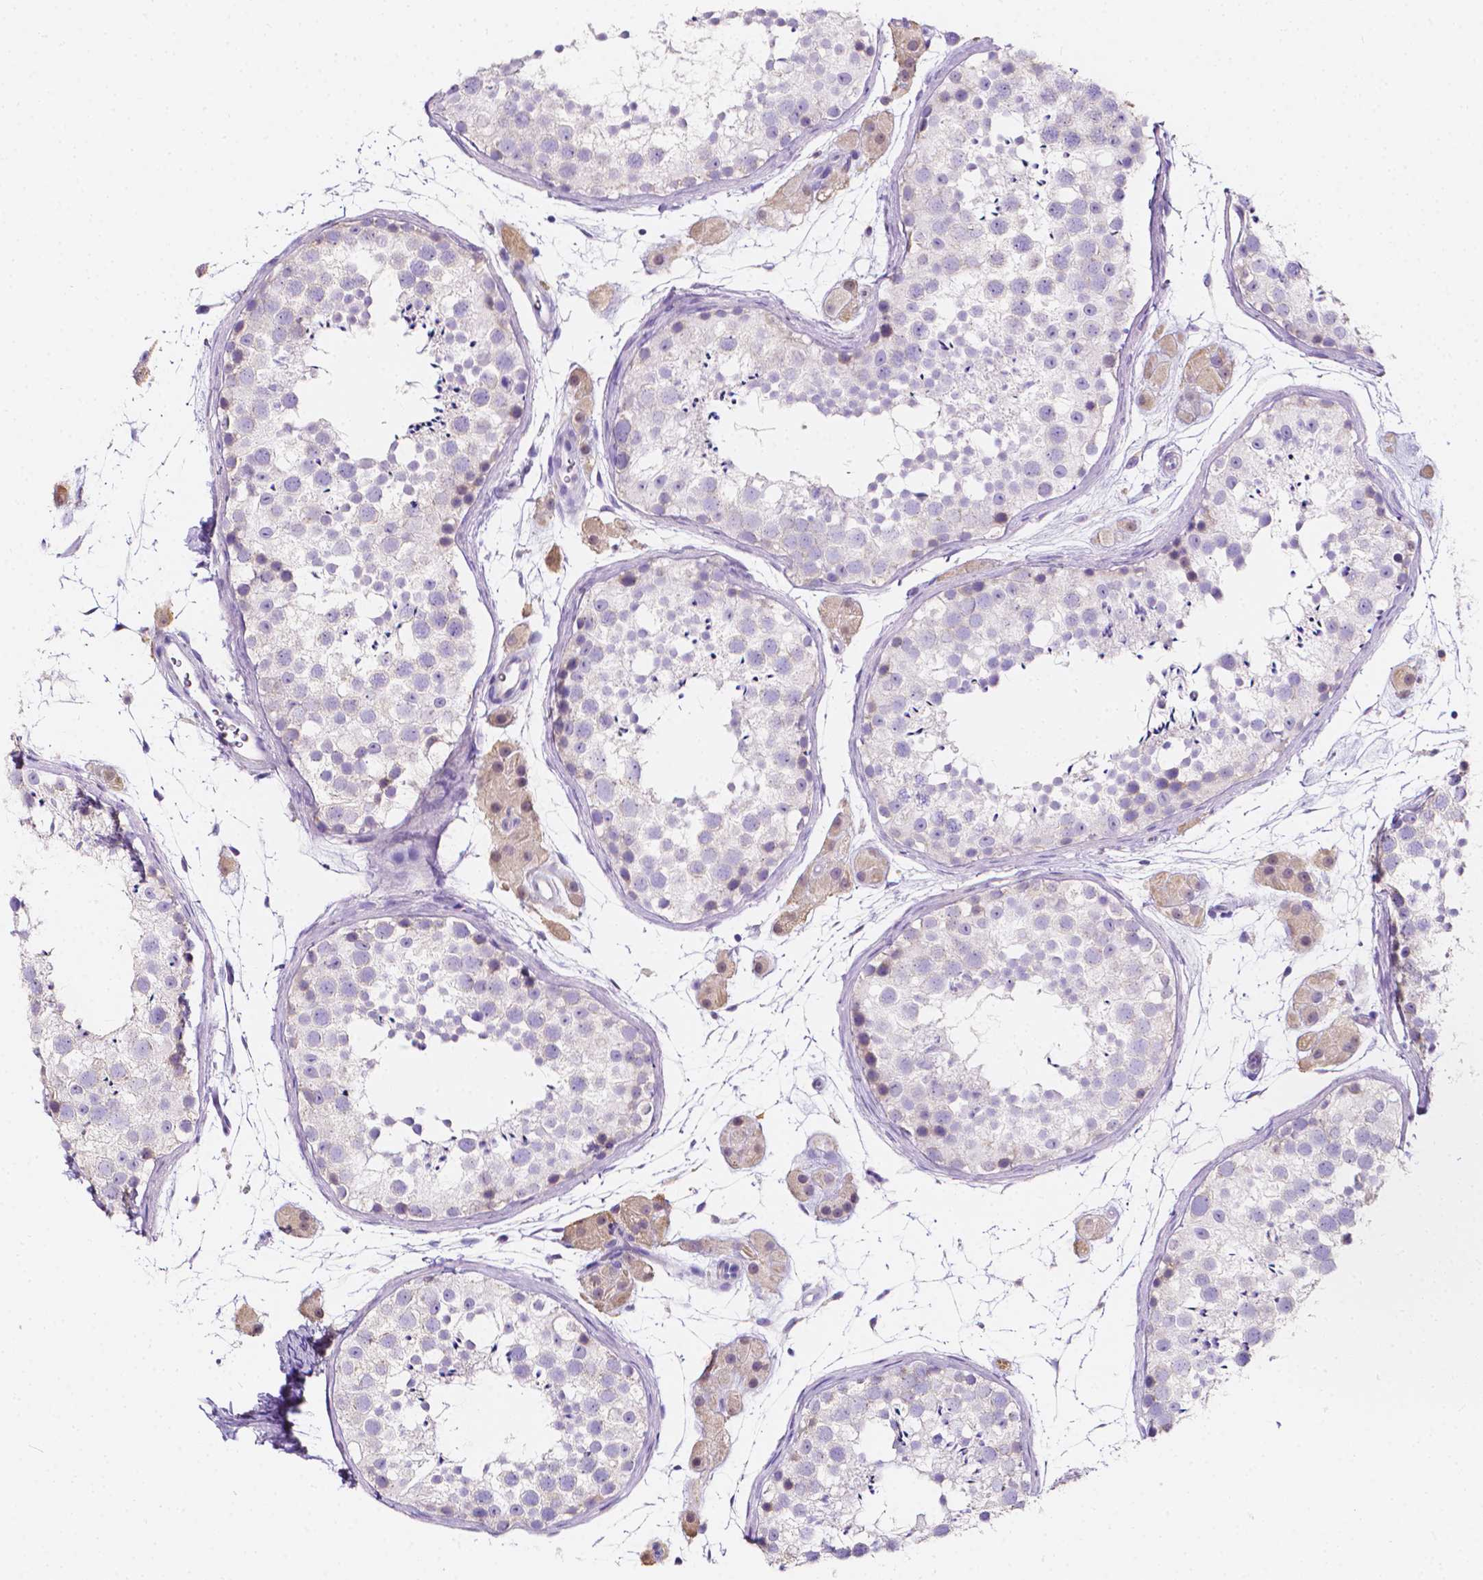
{"staining": {"intensity": "negative", "quantity": "none", "location": "none"}, "tissue": "testis", "cell_type": "Cells in seminiferous ducts", "image_type": "normal", "snomed": [{"axis": "morphology", "description": "Normal tissue, NOS"}, {"axis": "topography", "description": "Testis"}], "caption": "Immunohistochemistry of benign human testis displays no positivity in cells in seminiferous ducts.", "gene": "CLSTN2", "patient": {"sex": "male", "age": 41}}